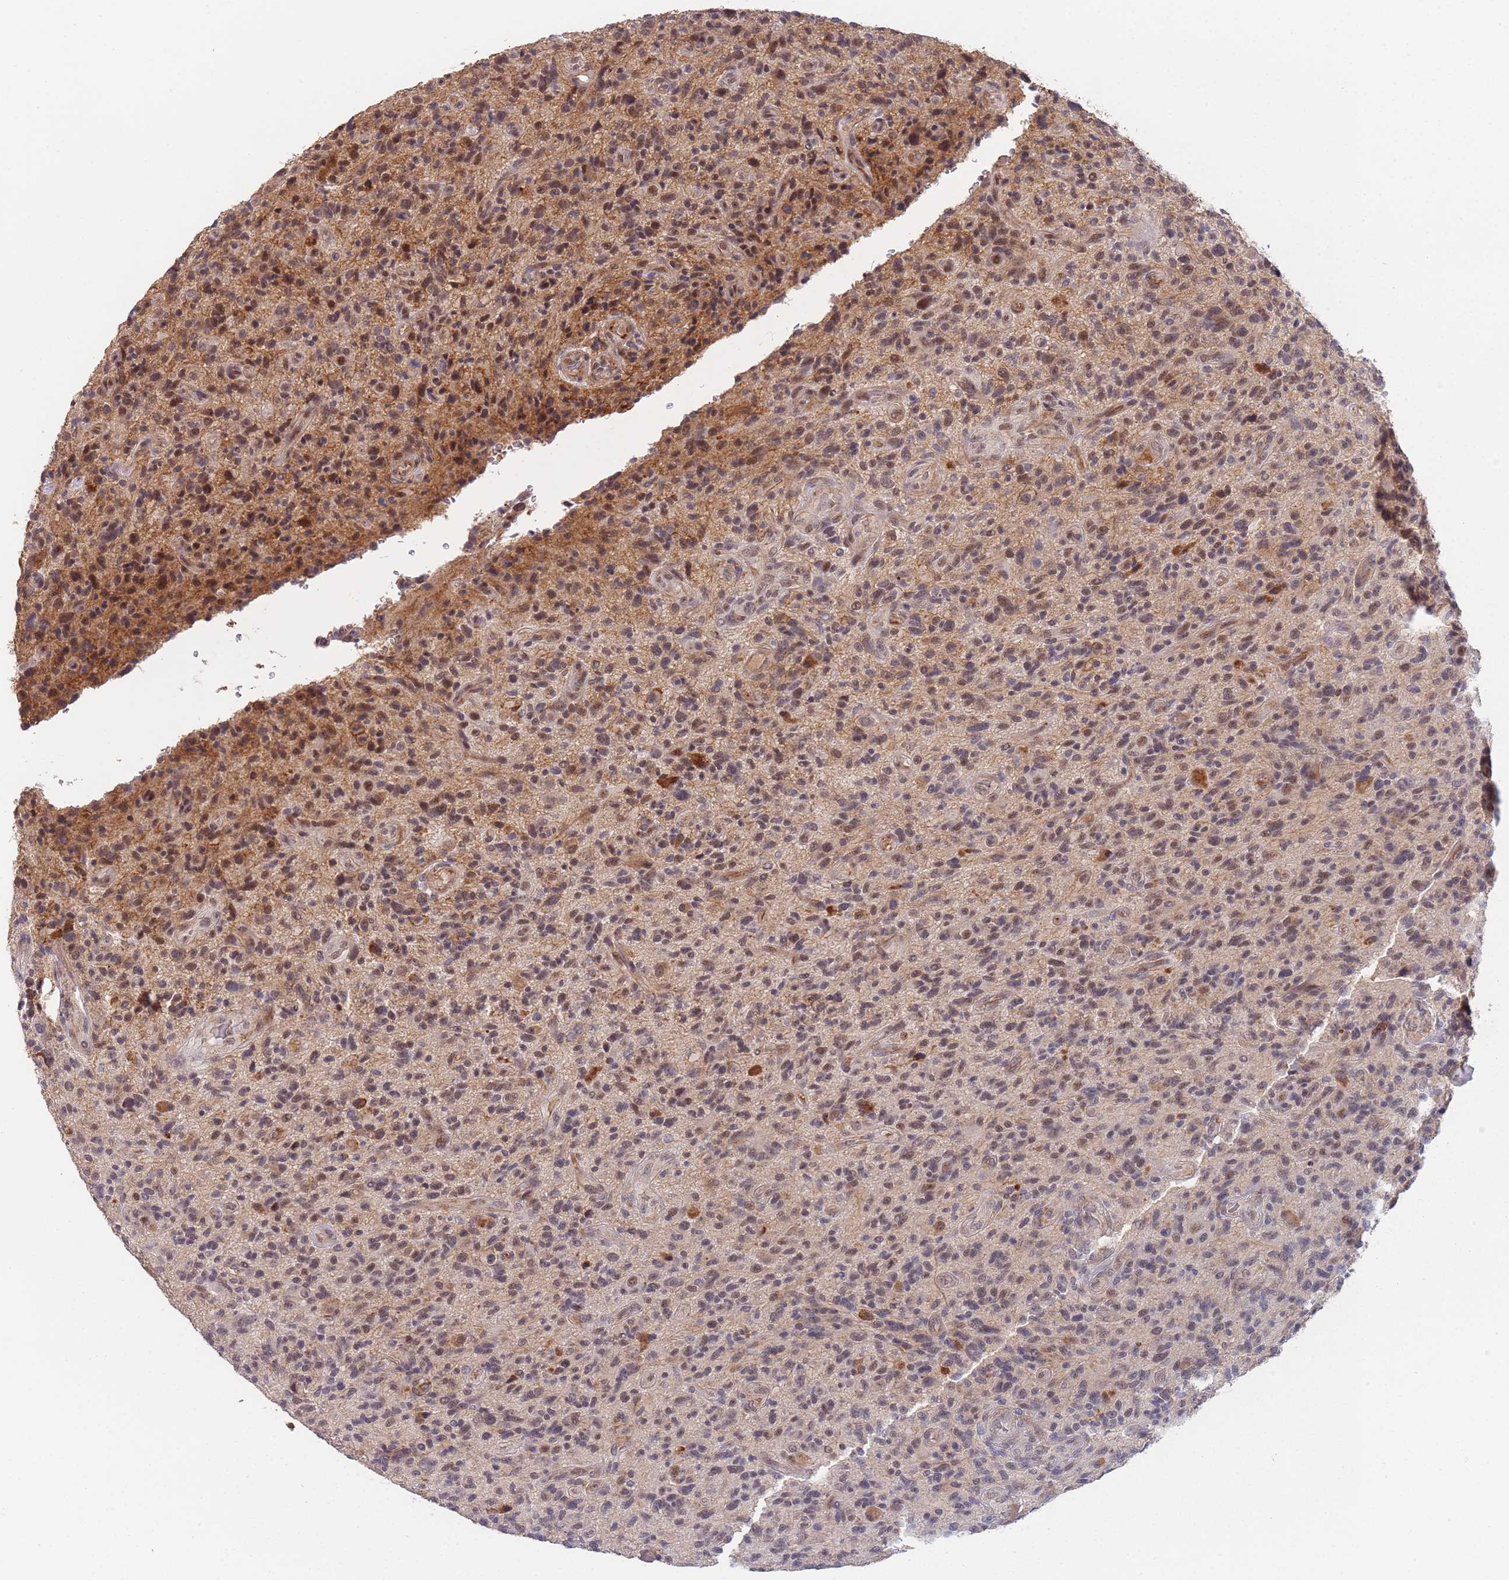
{"staining": {"intensity": "weak", "quantity": "25%-75%", "location": "nuclear"}, "tissue": "glioma", "cell_type": "Tumor cells", "image_type": "cancer", "snomed": [{"axis": "morphology", "description": "Glioma, malignant, High grade"}, {"axis": "topography", "description": "Brain"}], "caption": "A brown stain shows weak nuclear staining of a protein in malignant high-grade glioma tumor cells. (DAB (3,3'-diaminobenzidine) IHC, brown staining for protein, blue staining for nuclei).", "gene": "B4GALT4", "patient": {"sex": "male", "age": 47}}